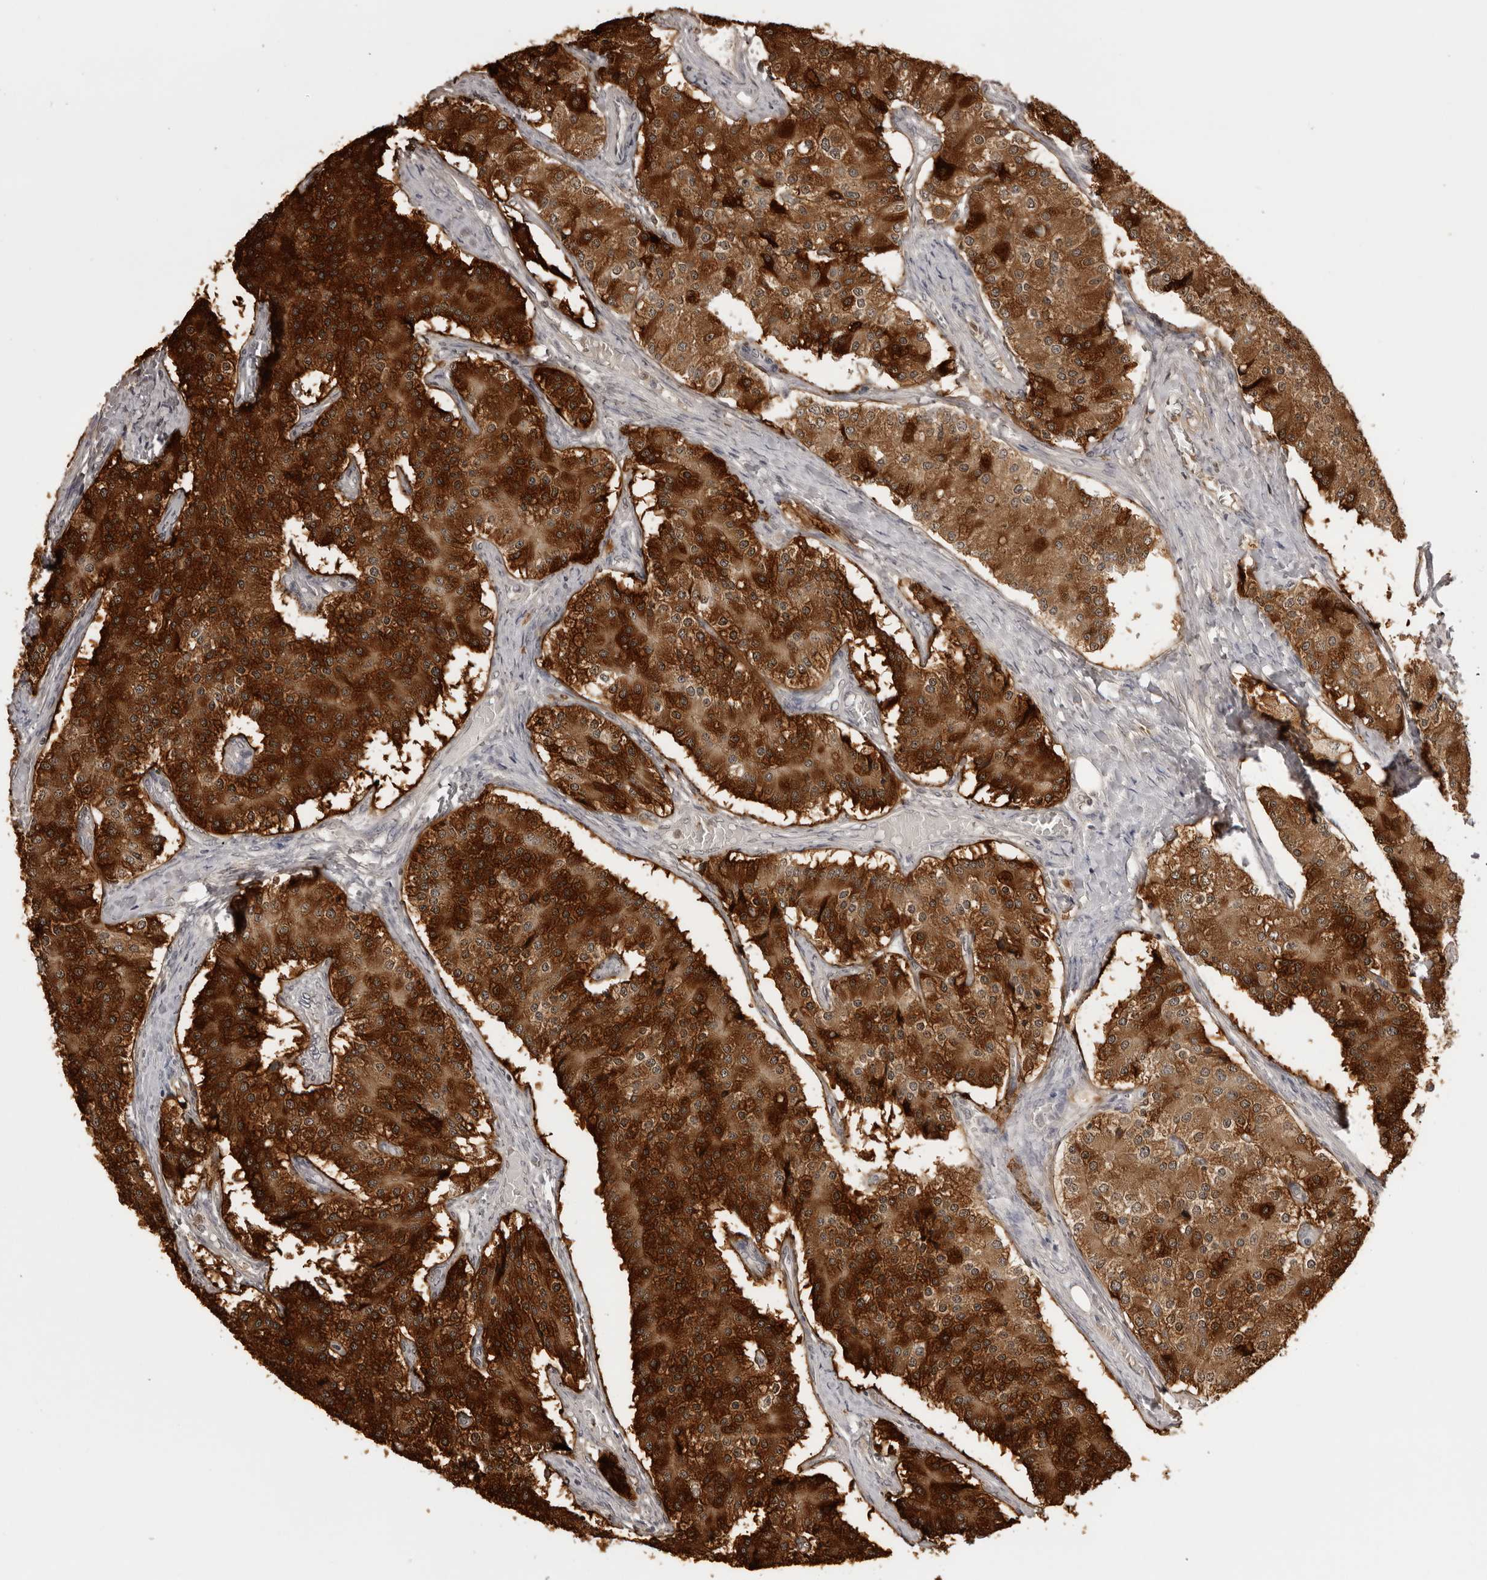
{"staining": {"intensity": "strong", "quantity": ">75%", "location": "cytoplasmic/membranous"}, "tissue": "carcinoid", "cell_type": "Tumor cells", "image_type": "cancer", "snomed": [{"axis": "morphology", "description": "Carcinoid, malignant, NOS"}, {"axis": "topography", "description": "Colon"}], "caption": "High-magnification brightfield microscopy of carcinoid stained with DAB (3,3'-diaminobenzidine) (brown) and counterstained with hematoxylin (blue). tumor cells exhibit strong cytoplasmic/membranous expression is seen in about>75% of cells.", "gene": "ZC3H11A", "patient": {"sex": "female", "age": 52}}